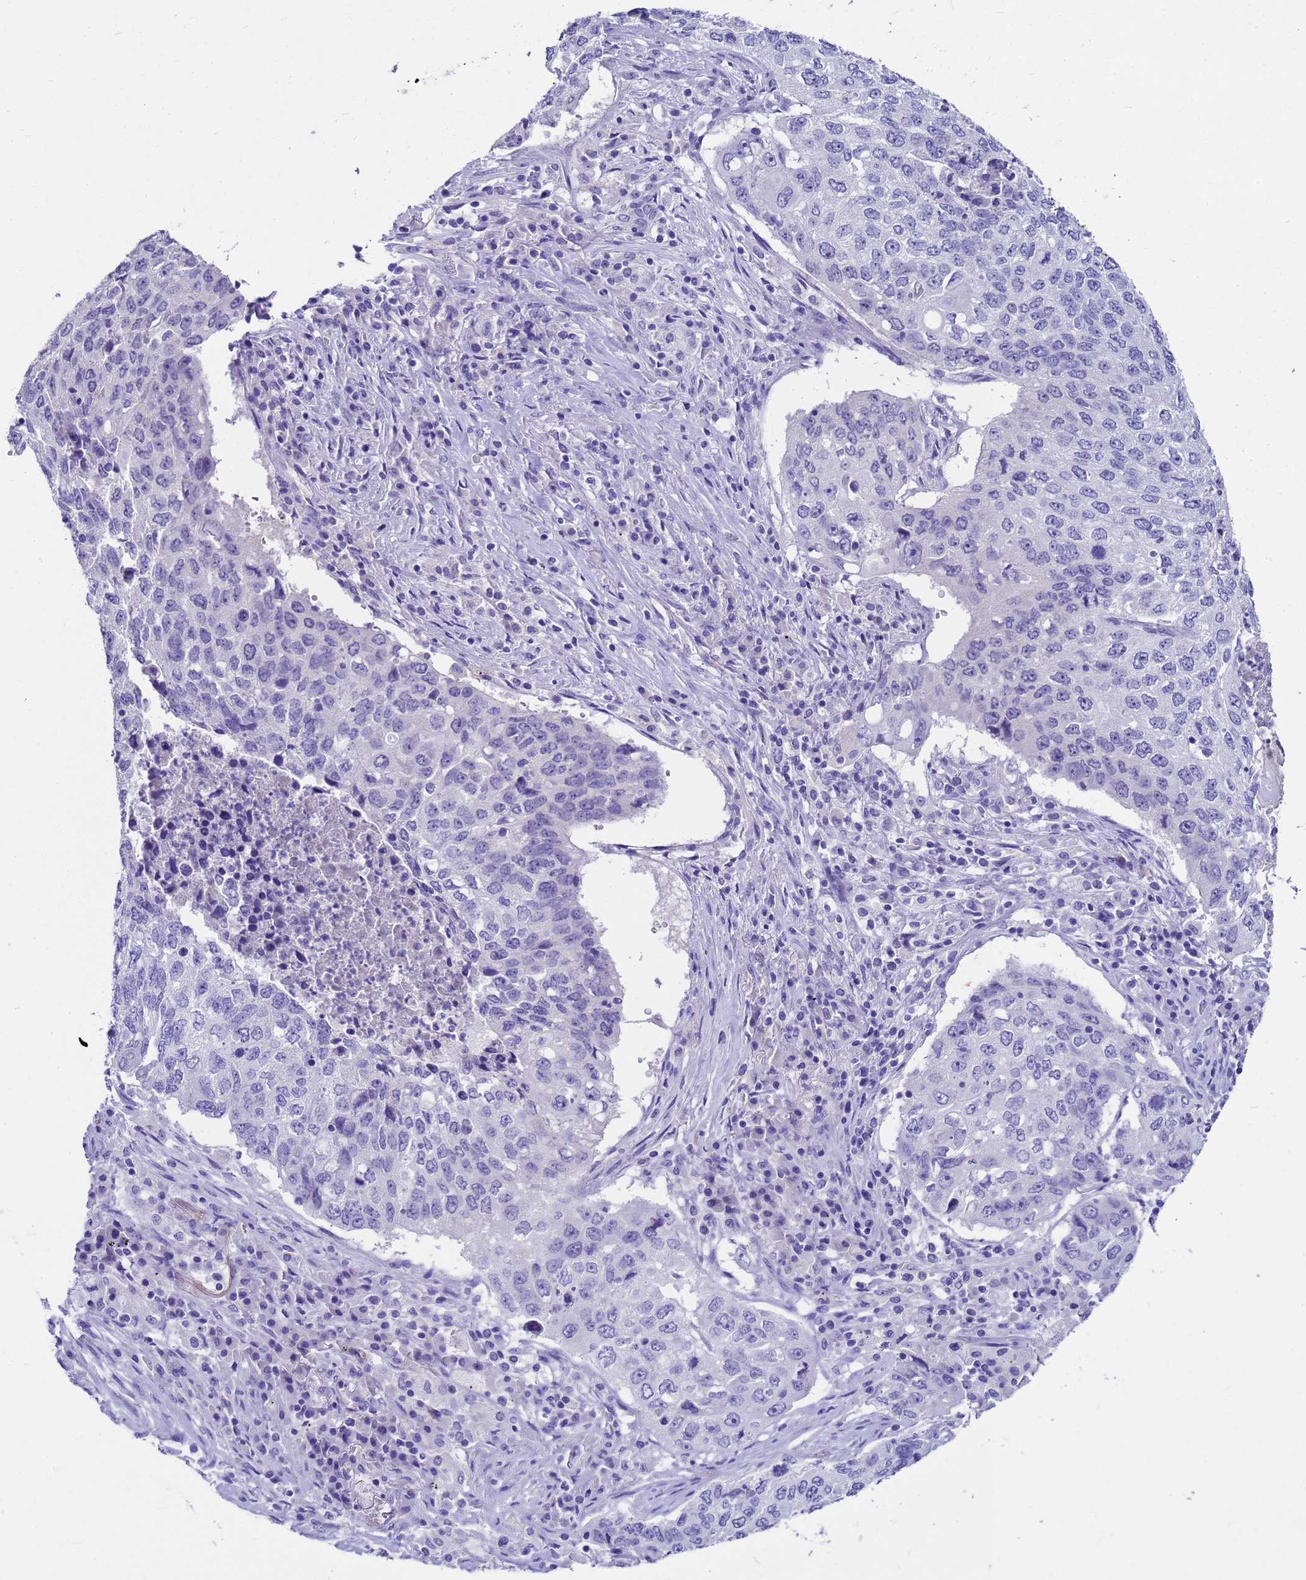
{"staining": {"intensity": "negative", "quantity": "none", "location": "none"}, "tissue": "lung cancer", "cell_type": "Tumor cells", "image_type": "cancer", "snomed": [{"axis": "morphology", "description": "Squamous cell carcinoma, NOS"}, {"axis": "topography", "description": "Lung"}], "caption": "Tumor cells show no significant protein expression in squamous cell carcinoma (lung).", "gene": "MS4A13", "patient": {"sex": "female", "age": 63}}